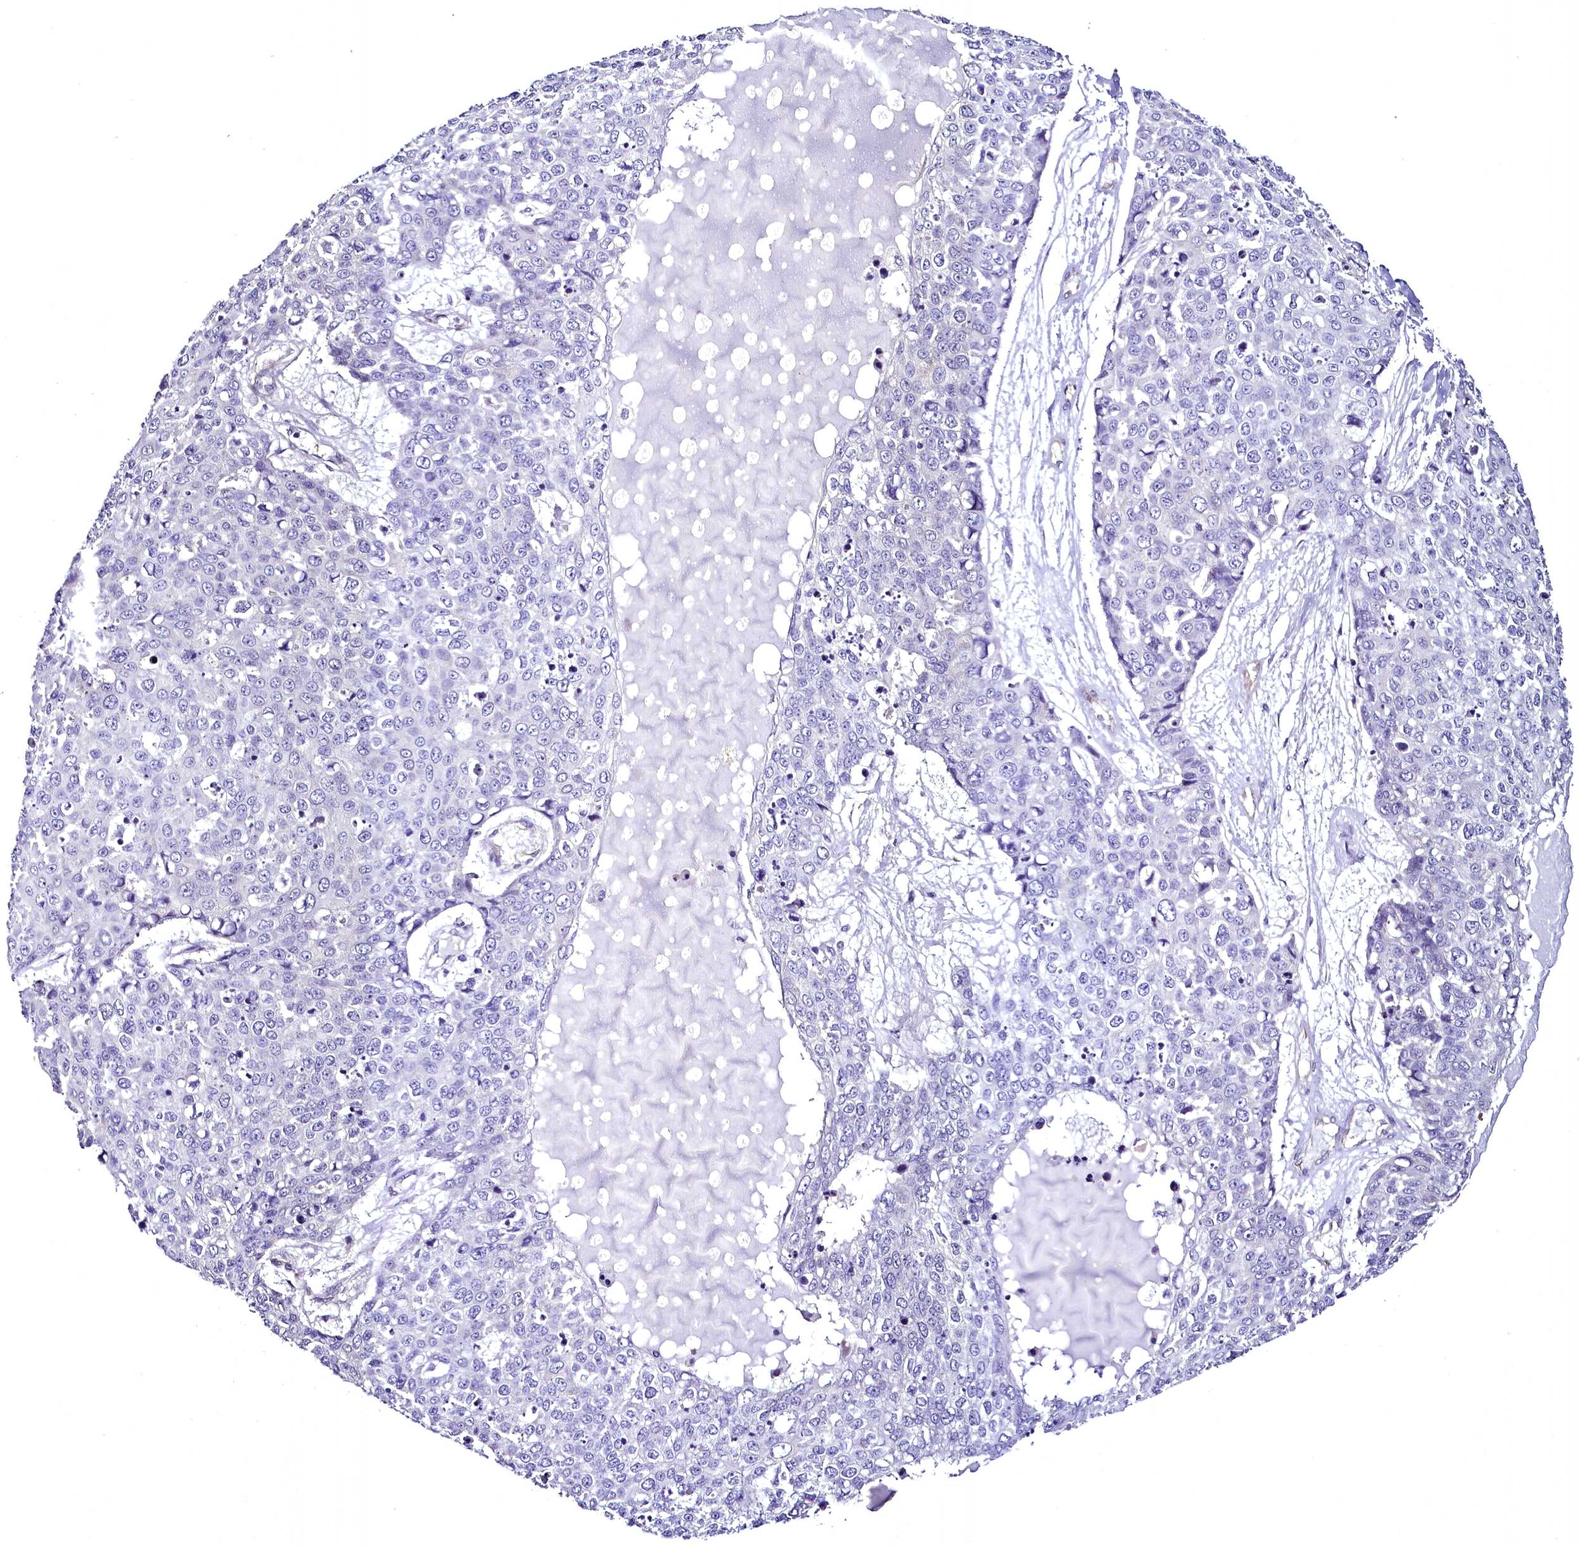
{"staining": {"intensity": "negative", "quantity": "none", "location": "none"}, "tissue": "skin cancer", "cell_type": "Tumor cells", "image_type": "cancer", "snomed": [{"axis": "morphology", "description": "Squamous cell carcinoma, NOS"}, {"axis": "topography", "description": "Skin"}], "caption": "Immunohistochemistry image of squamous cell carcinoma (skin) stained for a protein (brown), which reveals no staining in tumor cells.", "gene": "STXBP1", "patient": {"sex": "female", "age": 44}}